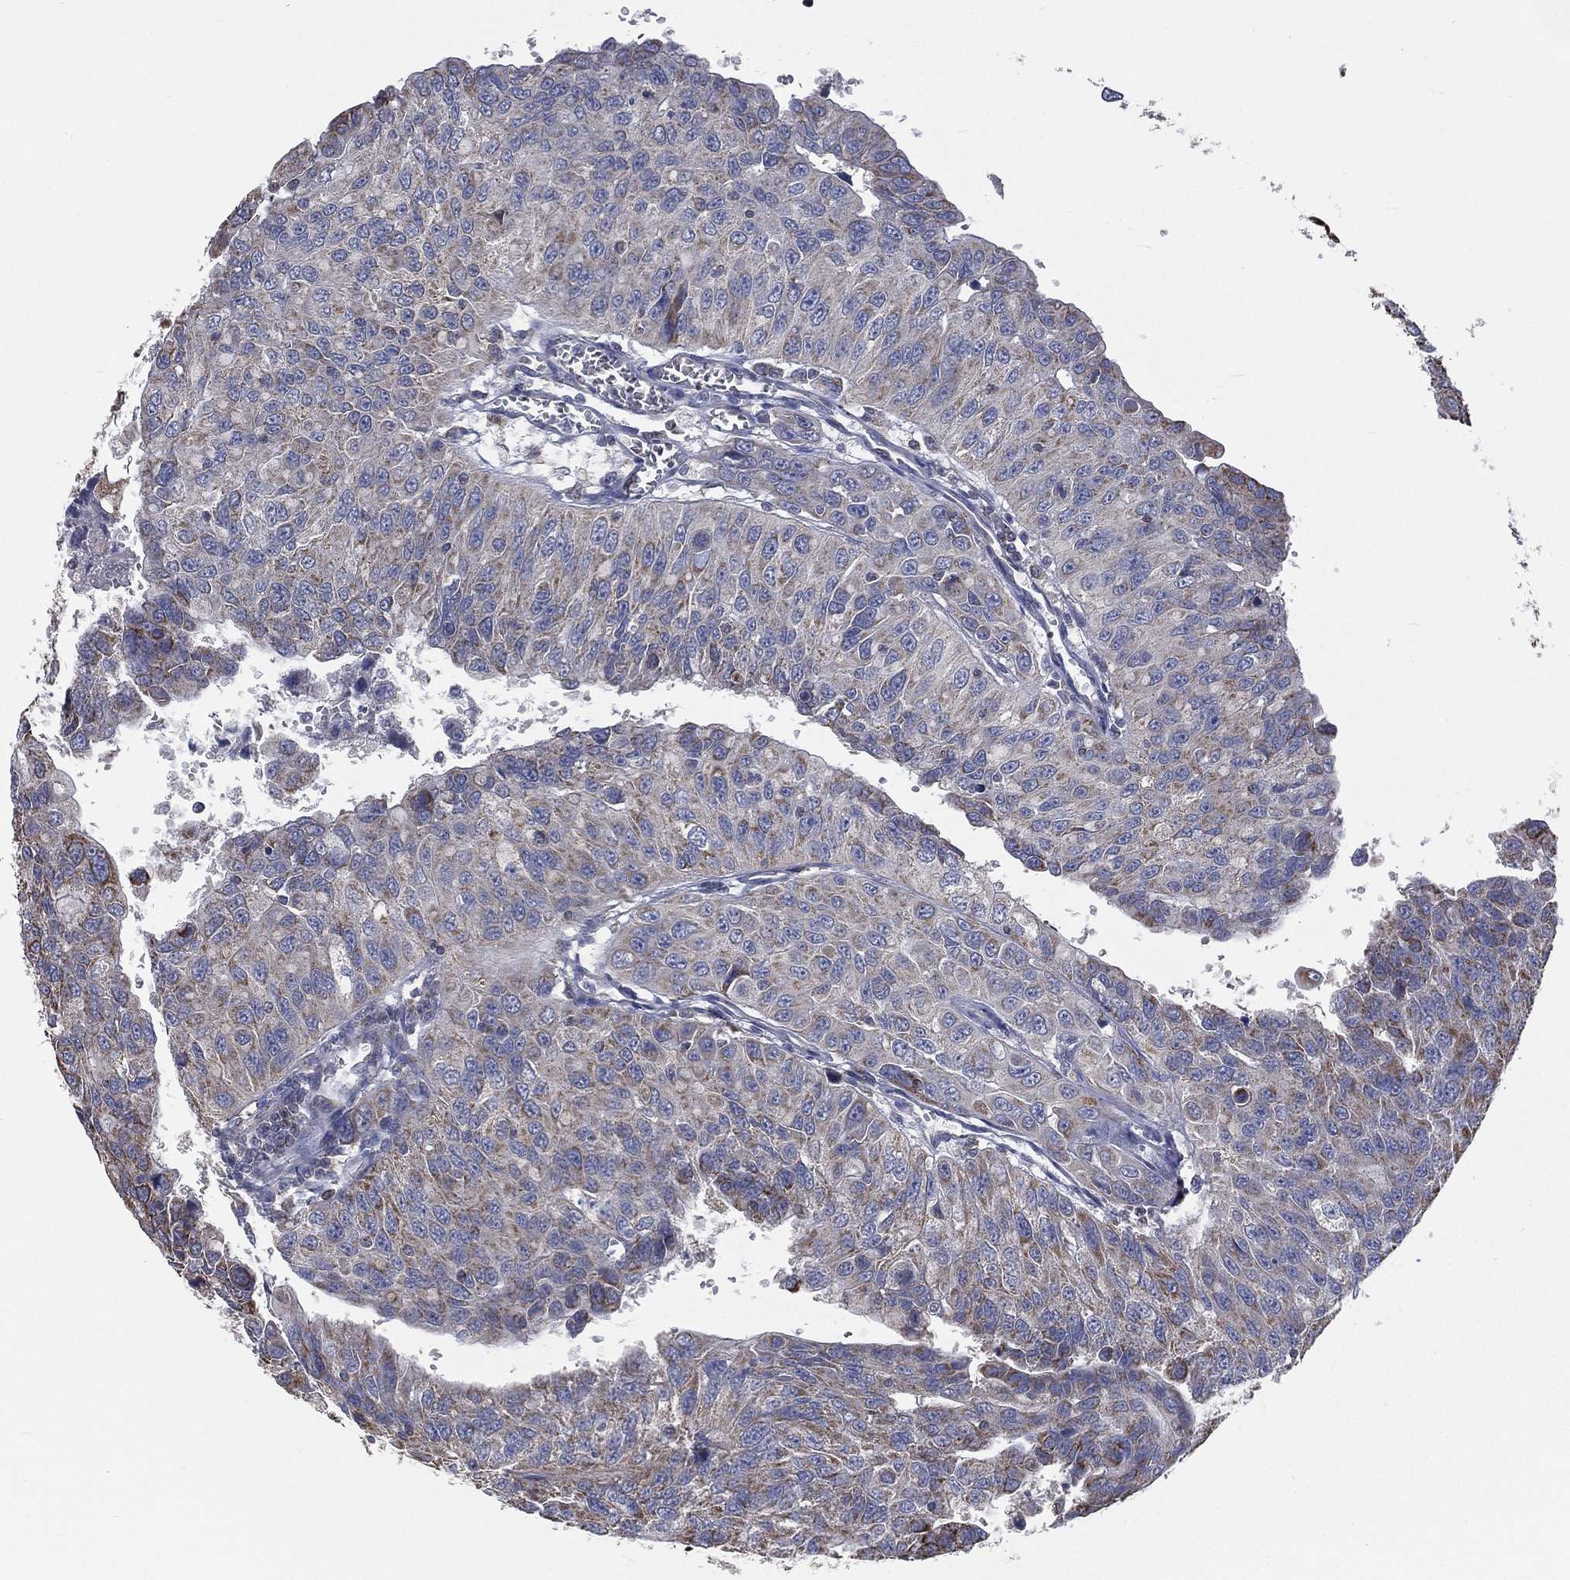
{"staining": {"intensity": "weak", "quantity": "<25%", "location": "cytoplasmic/membranous"}, "tissue": "urothelial cancer", "cell_type": "Tumor cells", "image_type": "cancer", "snomed": [{"axis": "morphology", "description": "Urothelial carcinoma, NOS"}, {"axis": "morphology", "description": "Urothelial carcinoma, High grade"}, {"axis": "topography", "description": "Urinary bladder"}], "caption": "Human urothelial cancer stained for a protein using IHC demonstrates no staining in tumor cells.", "gene": "HADH", "patient": {"sex": "female", "age": 73}}